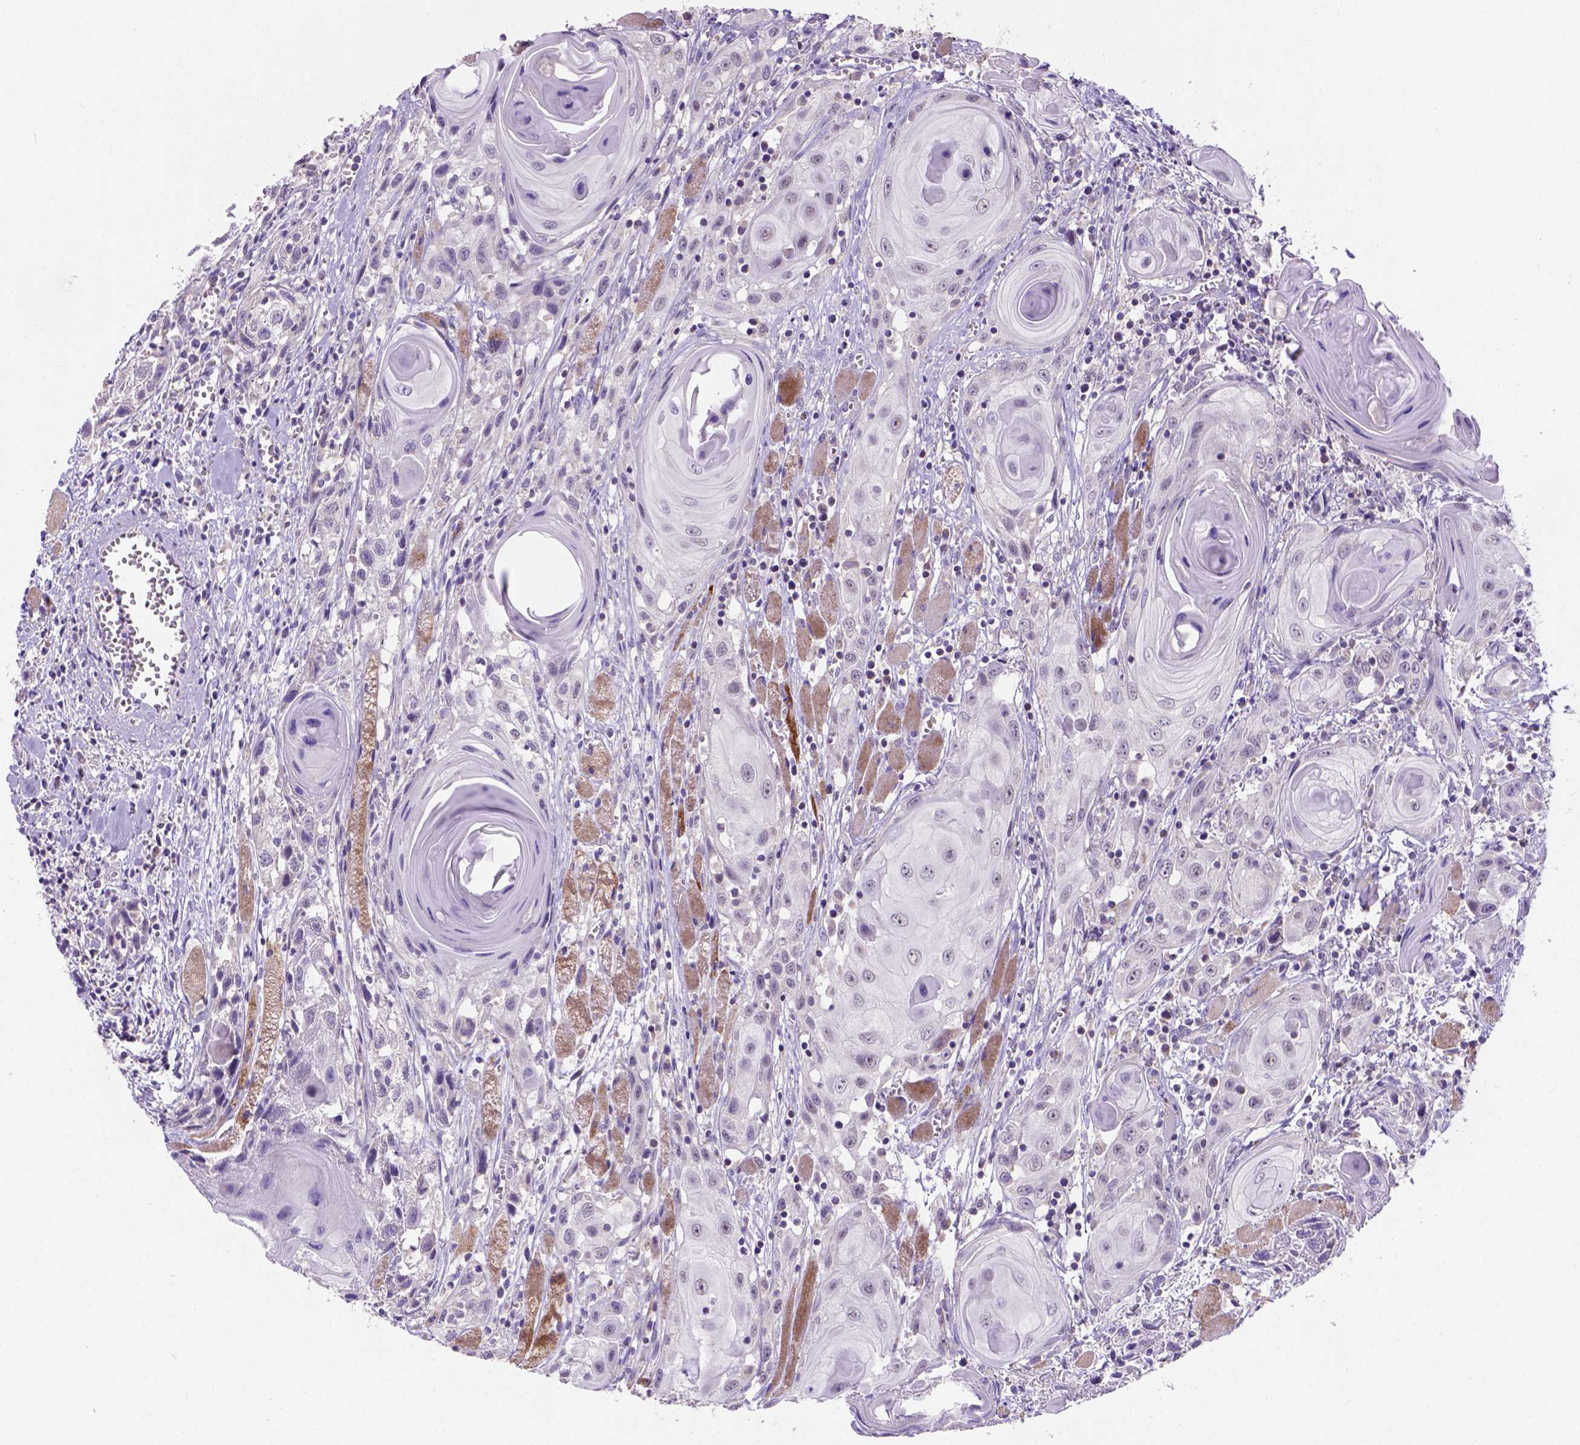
{"staining": {"intensity": "negative", "quantity": "none", "location": "none"}, "tissue": "head and neck cancer", "cell_type": "Tumor cells", "image_type": "cancer", "snomed": [{"axis": "morphology", "description": "Squamous cell carcinoma, NOS"}, {"axis": "topography", "description": "Head-Neck"}], "caption": "DAB (3,3'-diaminobenzidine) immunohistochemical staining of human squamous cell carcinoma (head and neck) reveals no significant expression in tumor cells.", "gene": "L2HGDH", "patient": {"sex": "female", "age": 80}}